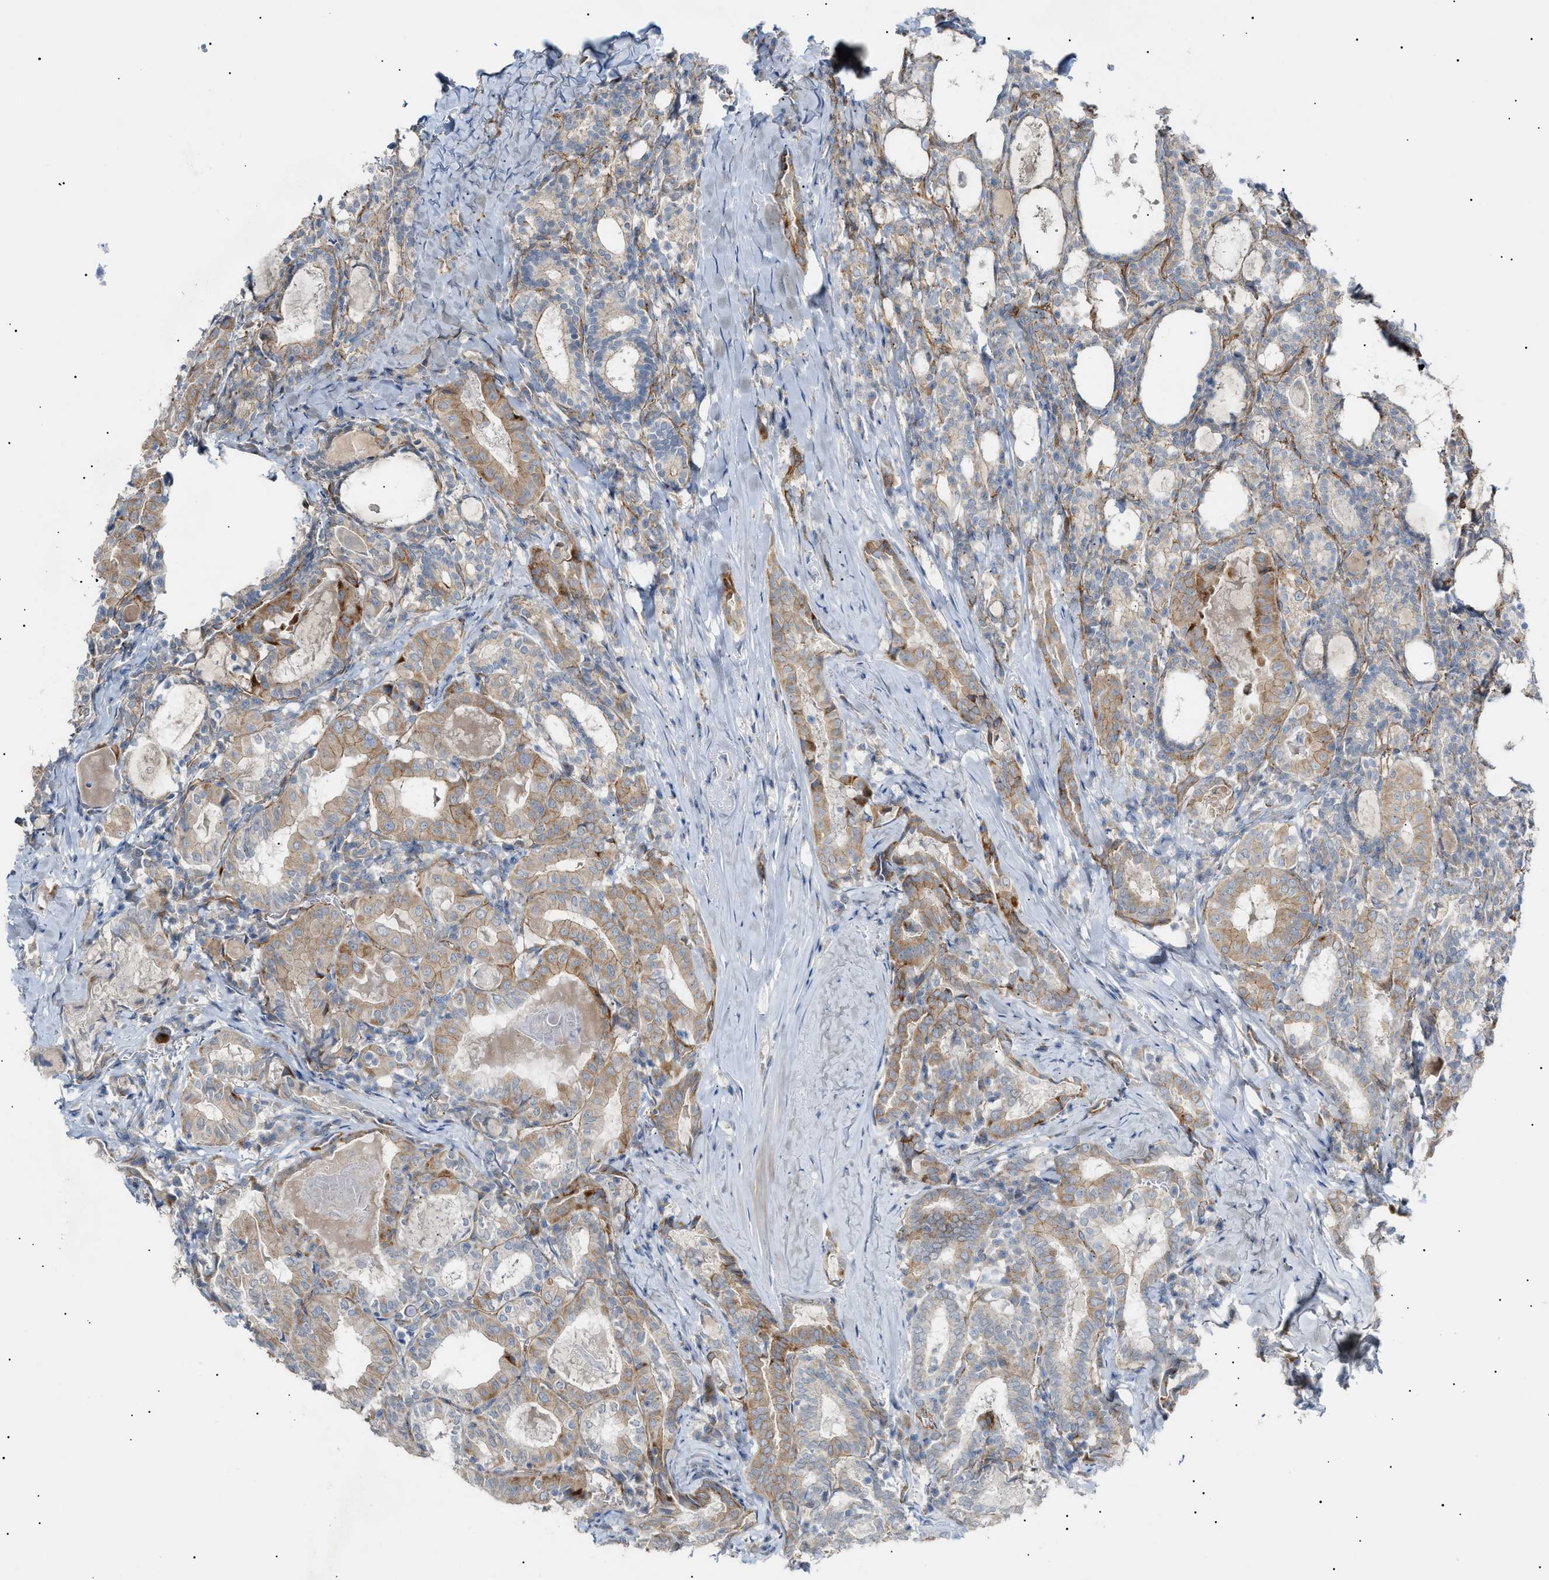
{"staining": {"intensity": "weak", "quantity": ">75%", "location": "cytoplasmic/membranous"}, "tissue": "thyroid cancer", "cell_type": "Tumor cells", "image_type": "cancer", "snomed": [{"axis": "morphology", "description": "Papillary adenocarcinoma, NOS"}, {"axis": "topography", "description": "Thyroid gland"}], "caption": "Immunohistochemistry (IHC) (DAB (3,3'-diaminobenzidine)) staining of human thyroid cancer (papillary adenocarcinoma) shows weak cytoplasmic/membranous protein expression in approximately >75% of tumor cells.", "gene": "ZFHX2", "patient": {"sex": "female", "age": 42}}